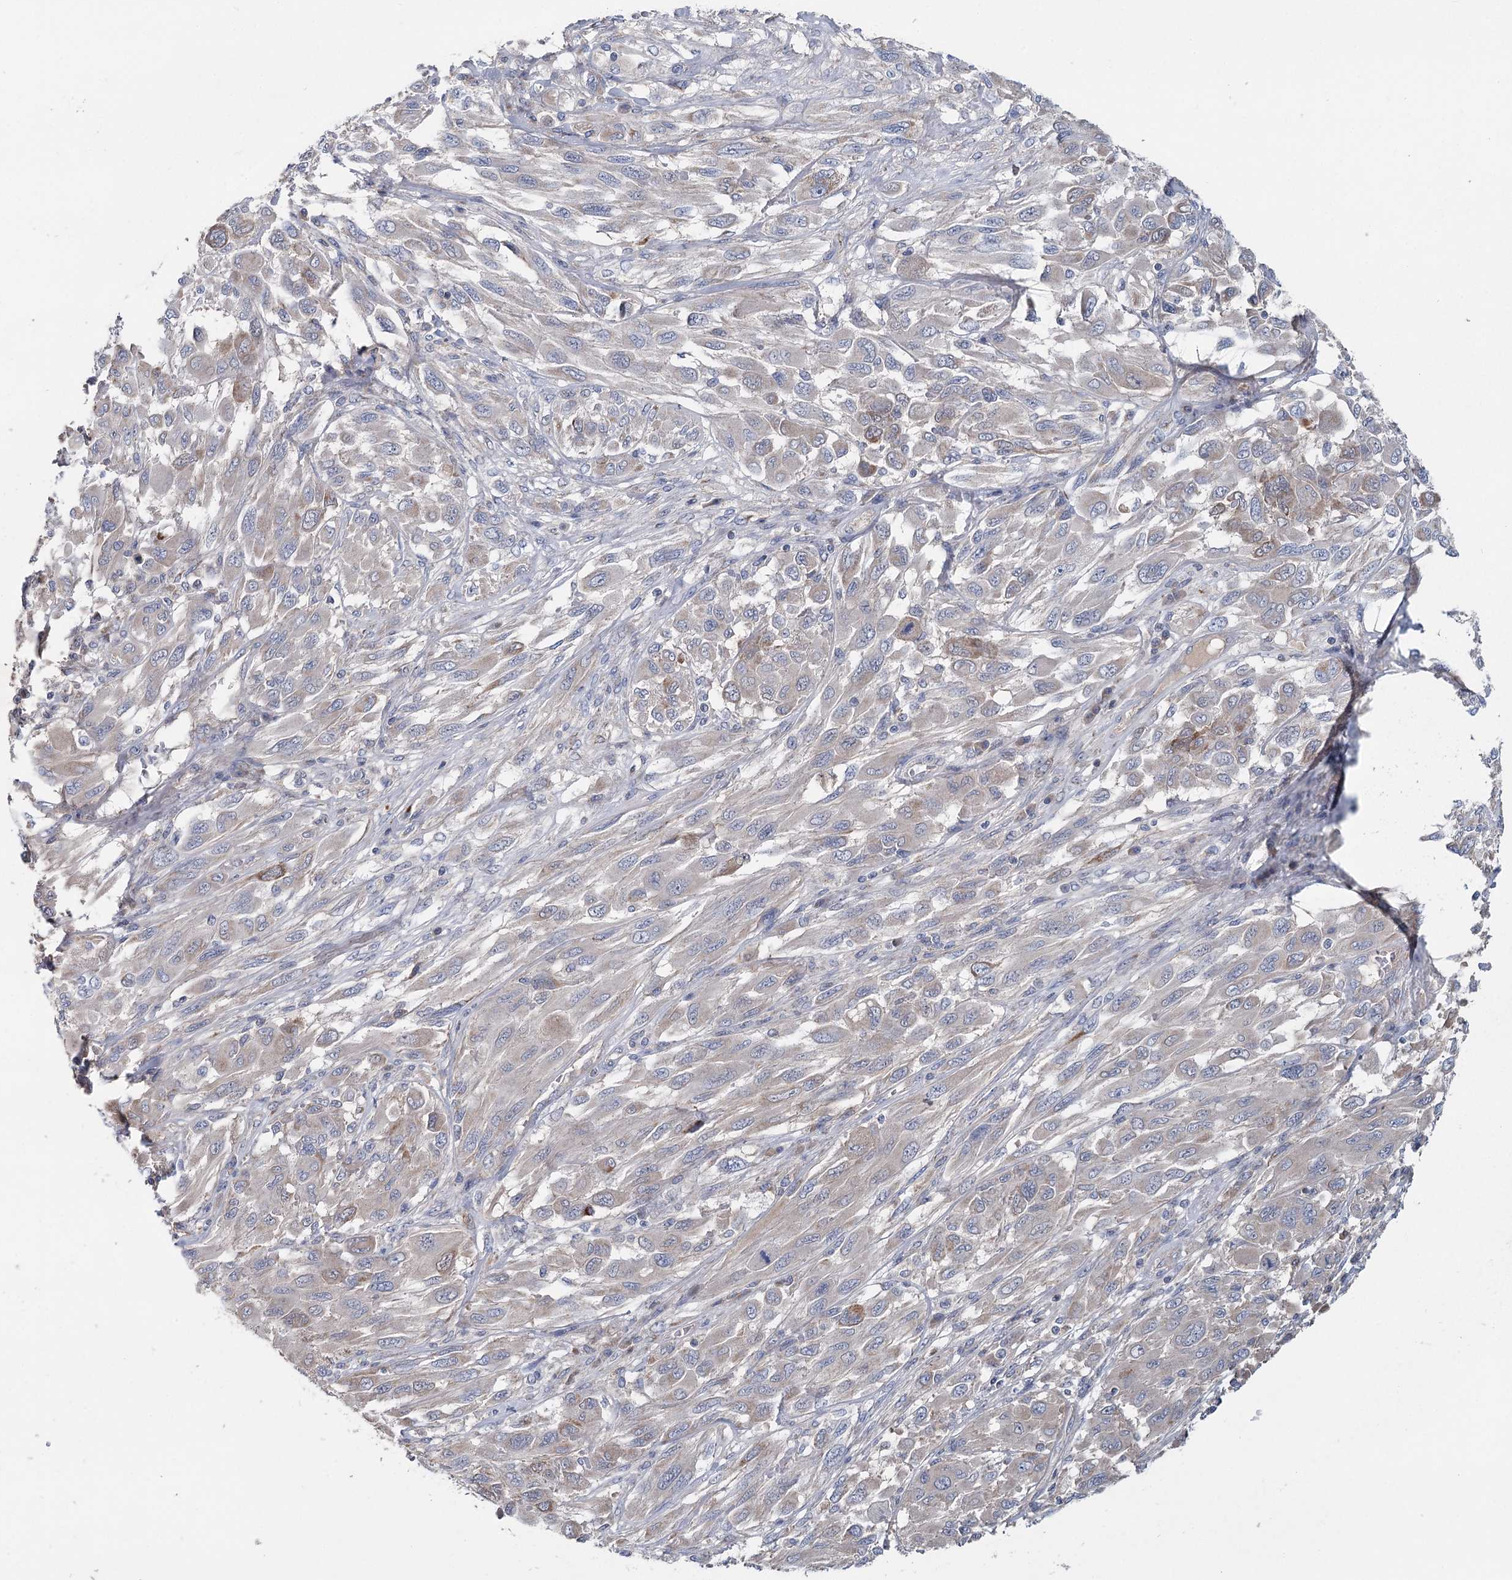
{"staining": {"intensity": "weak", "quantity": "<25%", "location": "cytoplasmic/membranous"}, "tissue": "melanoma", "cell_type": "Tumor cells", "image_type": "cancer", "snomed": [{"axis": "morphology", "description": "Malignant melanoma, NOS"}, {"axis": "topography", "description": "Skin"}], "caption": "DAB (3,3'-diaminobenzidine) immunohistochemical staining of human malignant melanoma demonstrates no significant expression in tumor cells. The staining is performed using DAB (3,3'-diaminobenzidine) brown chromogen with nuclei counter-stained in using hematoxylin.", "gene": "ANKRD16", "patient": {"sex": "female", "age": 91}}